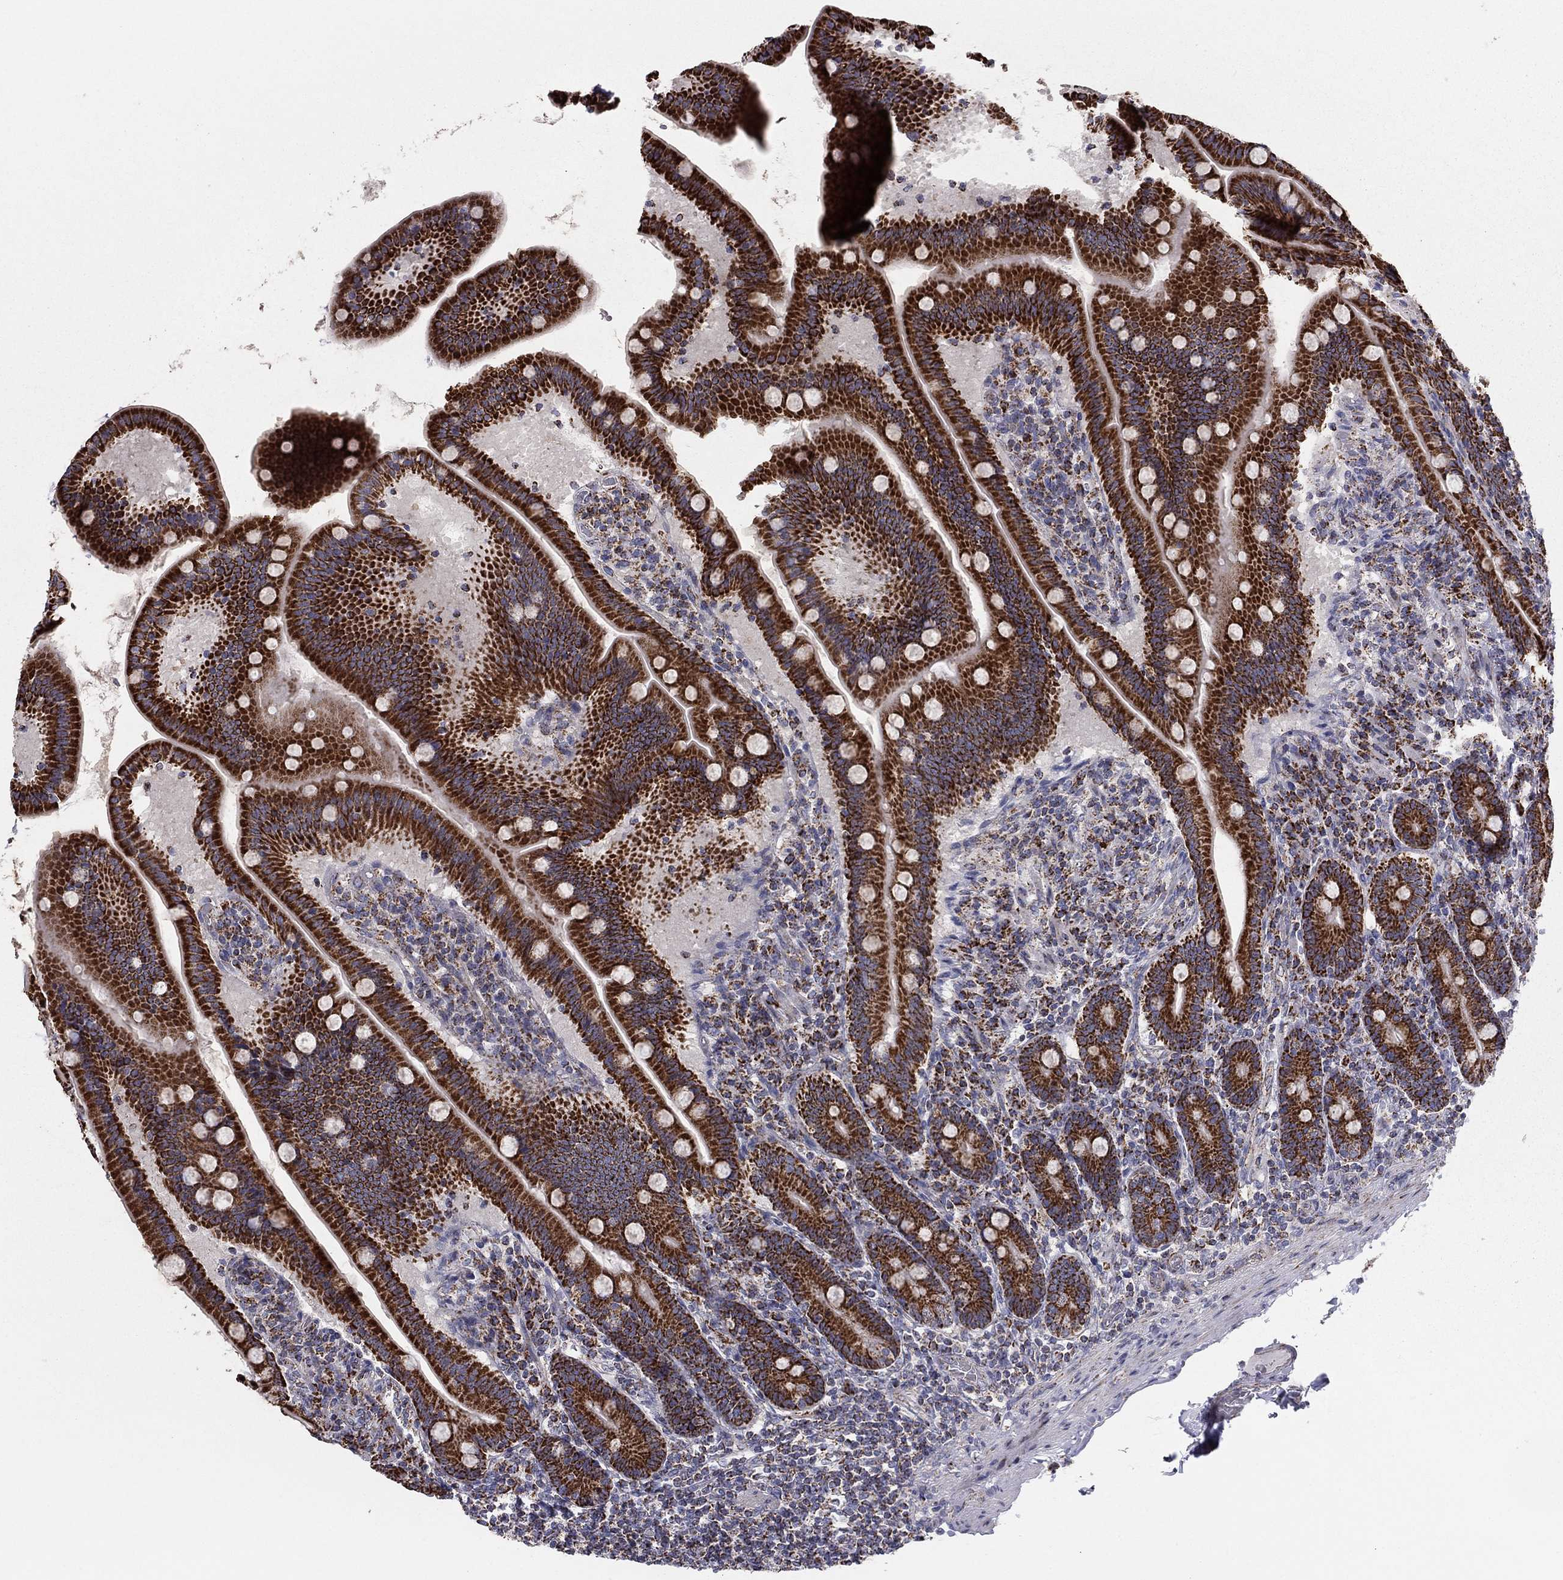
{"staining": {"intensity": "strong", "quantity": ">75%", "location": "cytoplasmic/membranous"}, "tissue": "small intestine", "cell_type": "Glandular cells", "image_type": "normal", "snomed": [{"axis": "morphology", "description": "Normal tissue, NOS"}, {"axis": "topography", "description": "Small intestine"}], "caption": "Immunohistochemistry (IHC) image of benign small intestine stained for a protein (brown), which displays high levels of strong cytoplasmic/membranous expression in approximately >75% of glandular cells.", "gene": "NDUFV1", "patient": {"sex": "male", "age": 66}}